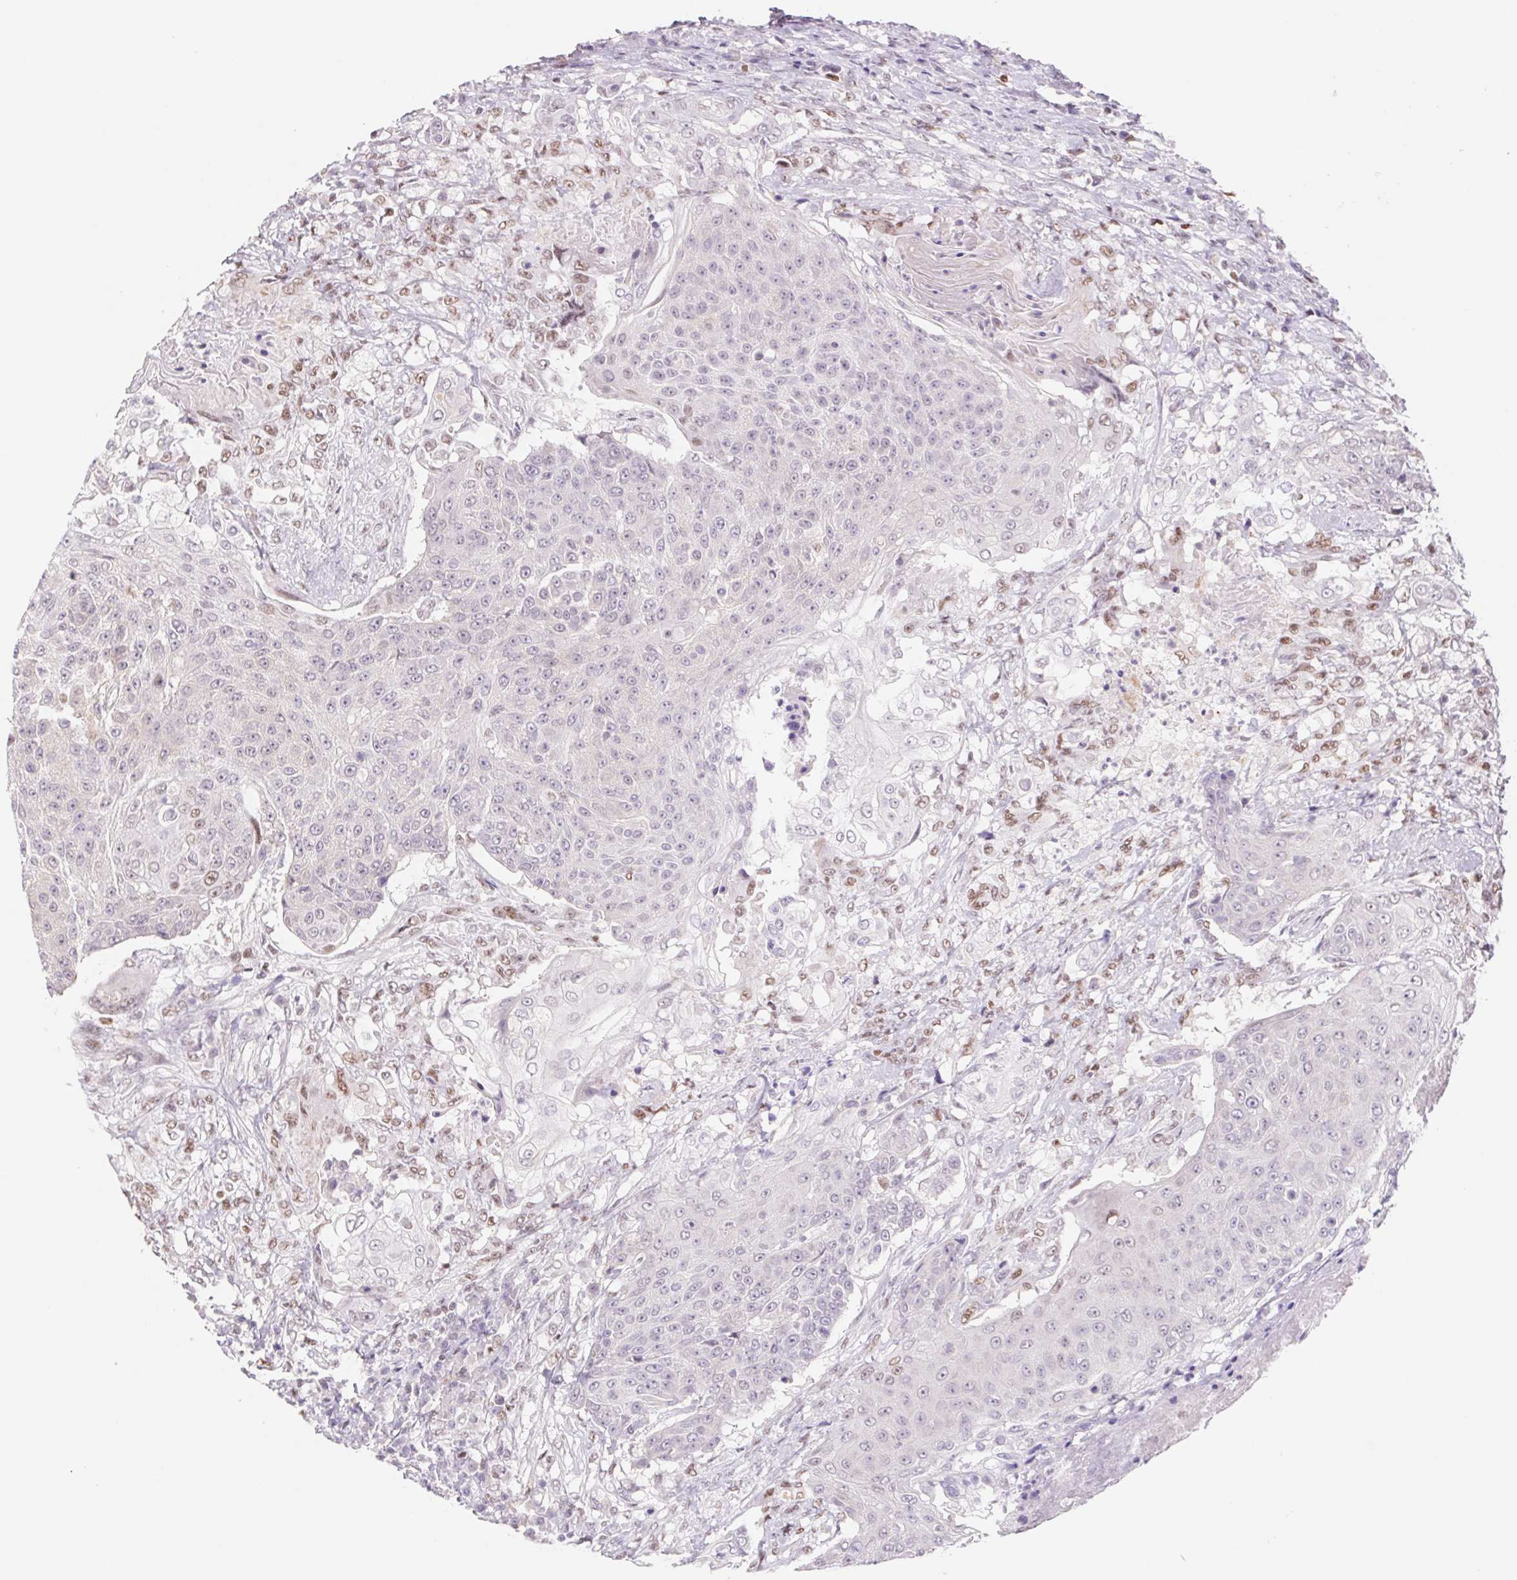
{"staining": {"intensity": "negative", "quantity": "none", "location": "none"}, "tissue": "urothelial cancer", "cell_type": "Tumor cells", "image_type": "cancer", "snomed": [{"axis": "morphology", "description": "Urothelial carcinoma, High grade"}, {"axis": "topography", "description": "Urinary bladder"}], "caption": "There is no significant expression in tumor cells of urothelial cancer. (Brightfield microscopy of DAB immunohistochemistry (IHC) at high magnification).", "gene": "TRERF1", "patient": {"sex": "female", "age": 63}}